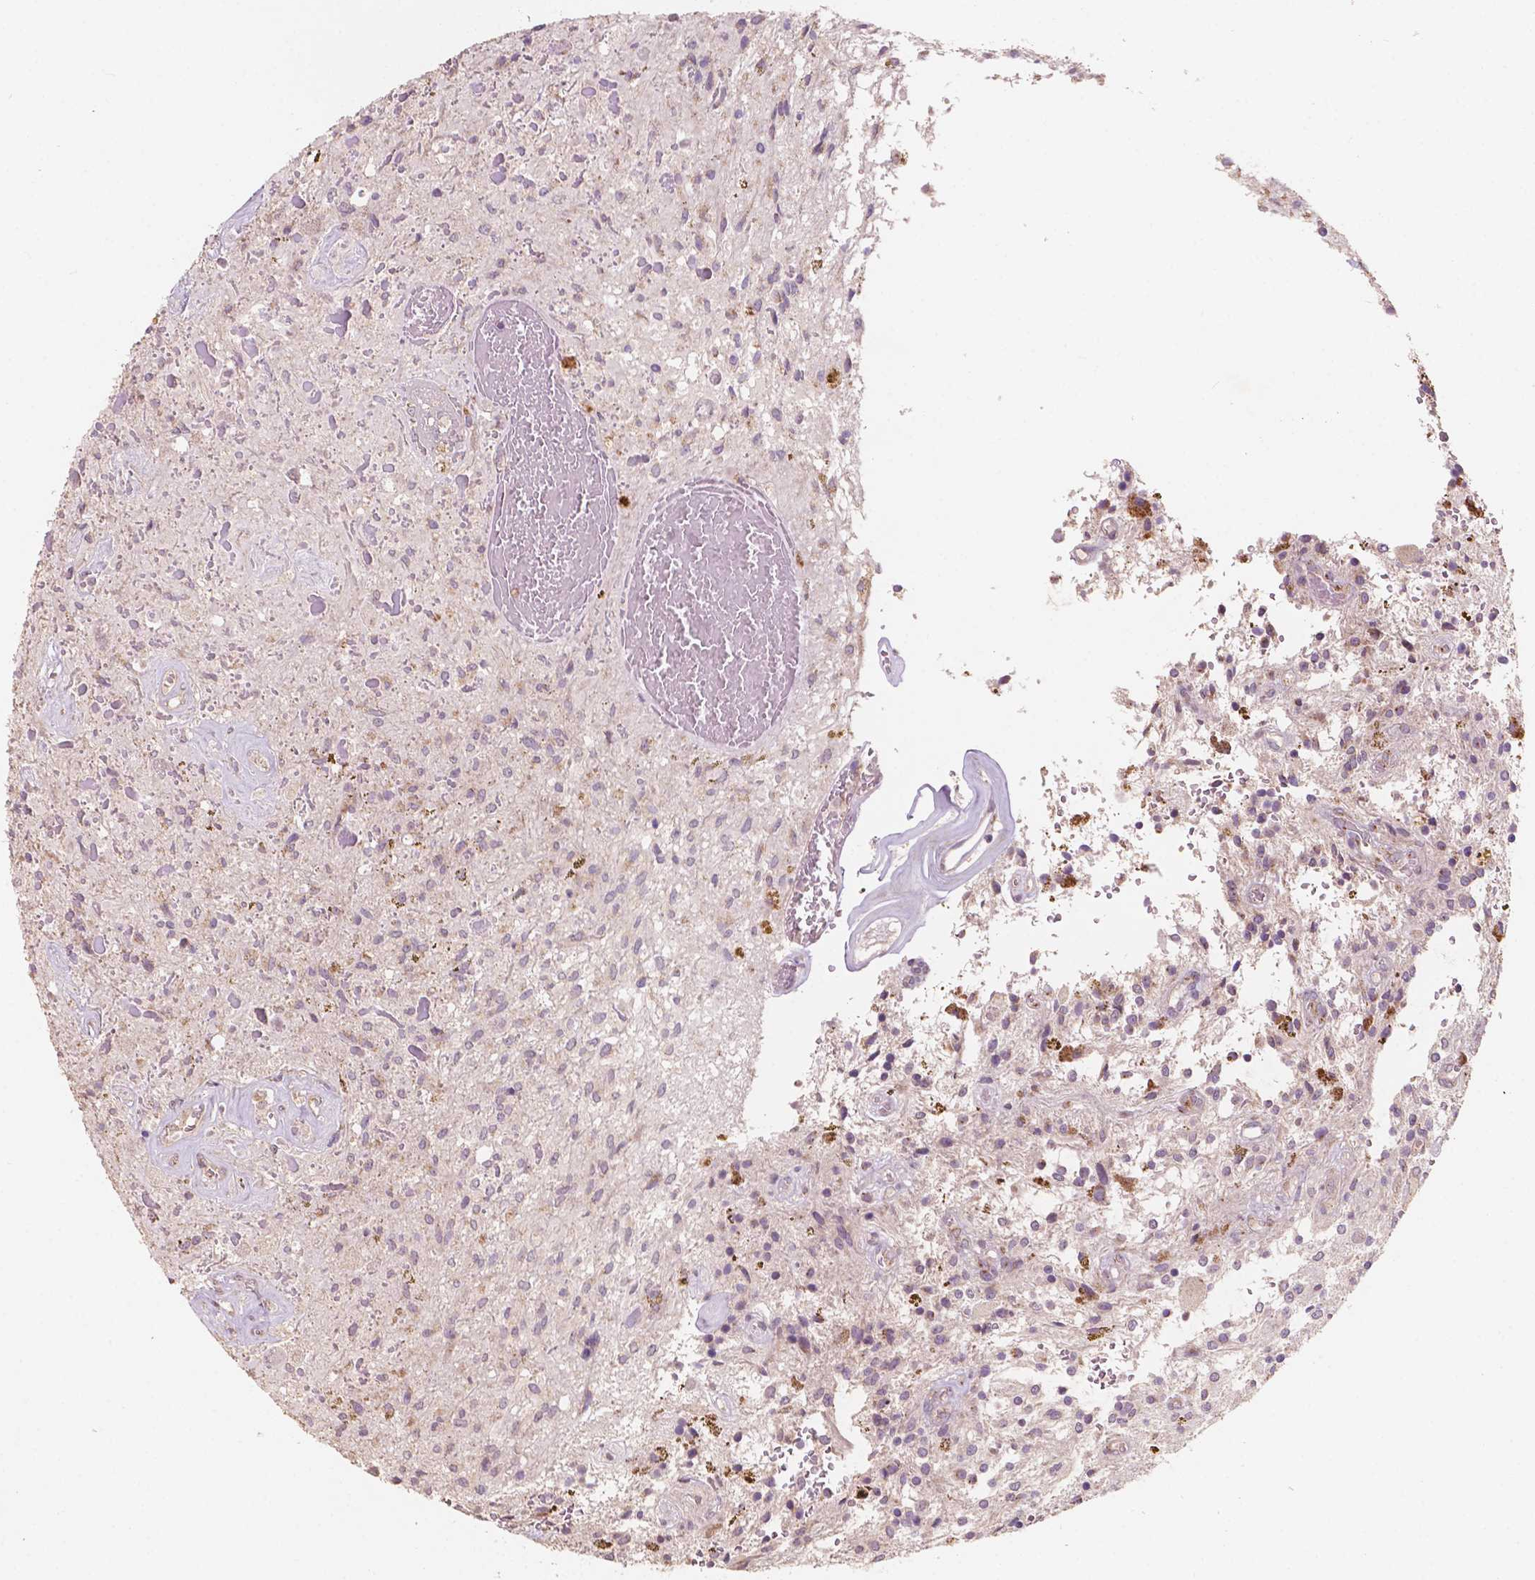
{"staining": {"intensity": "negative", "quantity": "none", "location": "none"}, "tissue": "glioma", "cell_type": "Tumor cells", "image_type": "cancer", "snomed": [{"axis": "morphology", "description": "Glioma, malignant, Low grade"}, {"axis": "topography", "description": "Cerebellum"}], "caption": "A histopathology image of human malignant glioma (low-grade) is negative for staining in tumor cells.", "gene": "CHPT1", "patient": {"sex": "female", "age": 14}}